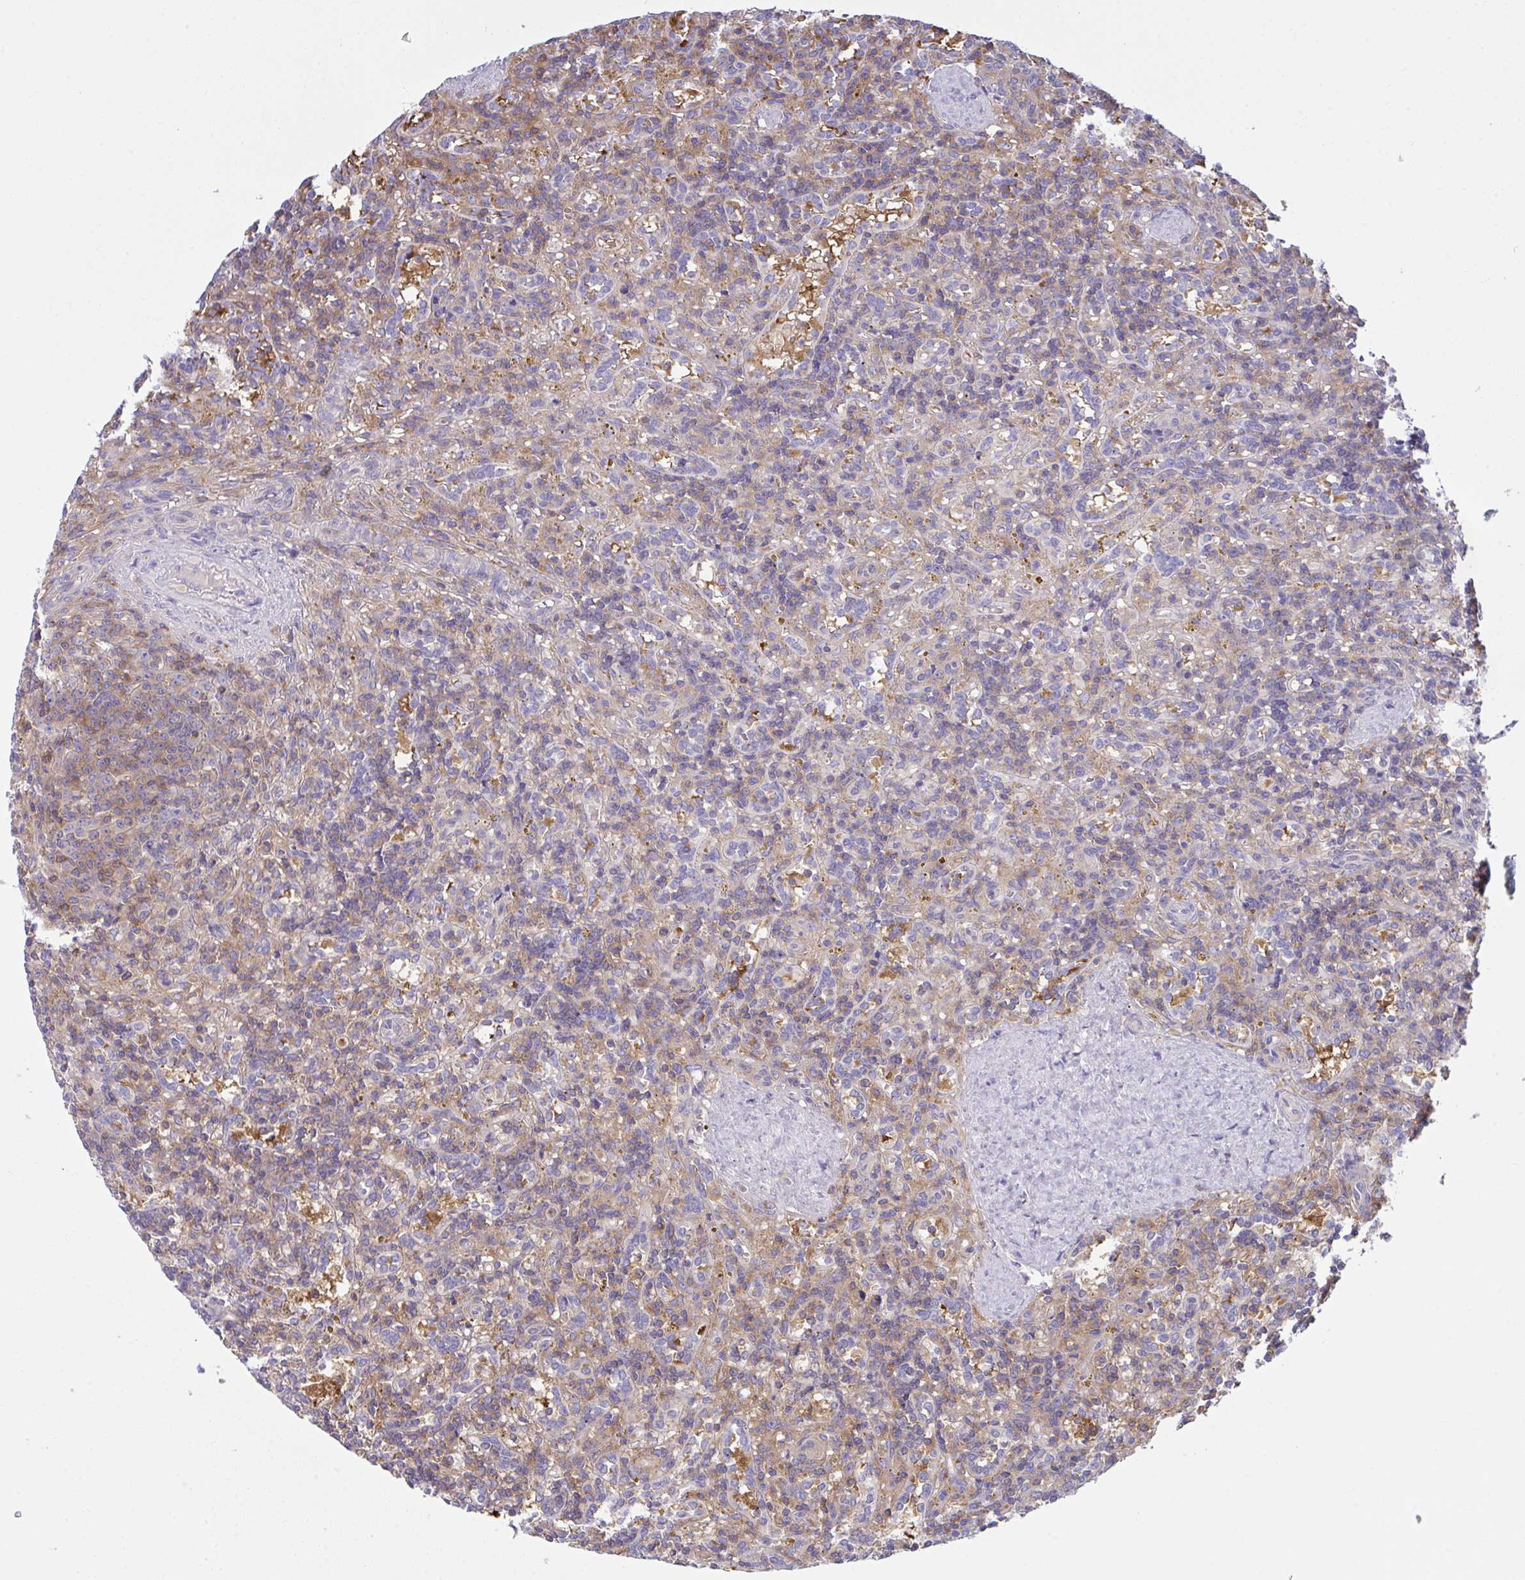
{"staining": {"intensity": "weak", "quantity": ">75%", "location": "cytoplasmic/membranous"}, "tissue": "lymphoma", "cell_type": "Tumor cells", "image_type": "cancer", "snomed": [{"axis": "morphology", "description": "Malignant lymphoma, non-Hodgkin's type, Low grade"}, {"axis": "topography", "description": "Spleen"}], "caption": "IHC (DAB (3,3'-diaminobenzidine)) staining of low-grade malignant lymphoma, non-Hodgkin's type exhibits weak cytoplasmic/membranous protein positivity in approximately >75% of tumor cells.", "gene": "TSC22D3", "patient": {"sex": "male", "age": 67}}